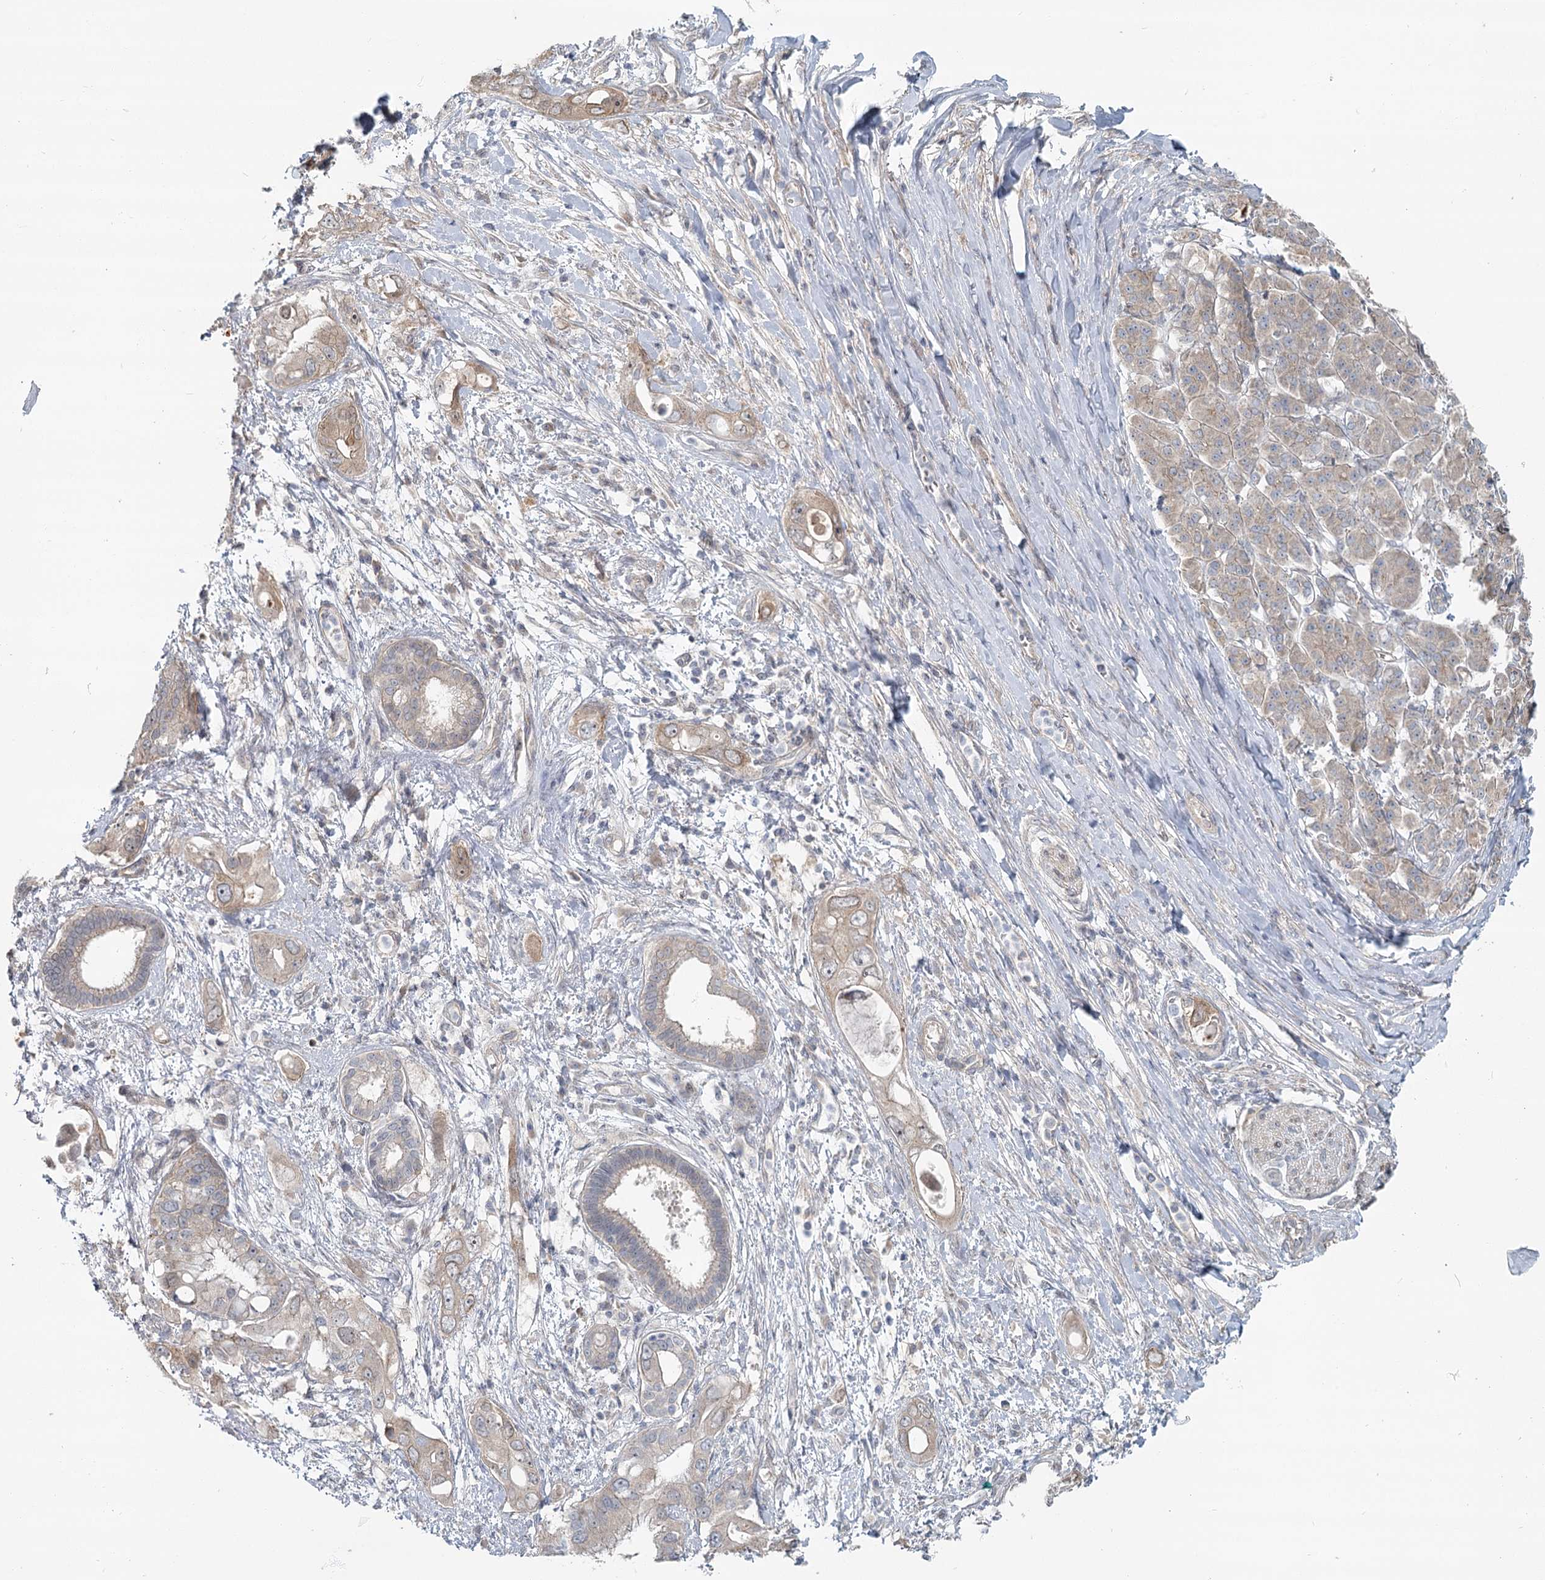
{"staining": {"intensity": "negative", "quantity": "none", "location": "none"}, "tissue": "pancreatic cancer", "cell_type": "Tumor cells", "image_type": "cancer", "snomed": [{"axis": "morphology", "description": "Inflammation, NOS"}, {"axis": "morphology", "description": "Adenocarcinoma, NOS"}, {"axis": "topography", "description": "Pancreas"}], "caption": "Immunohistochemistry (IHC) of pancreatic cancer (adenocarcinoma) demonstrates no positivity in tumor cells. (Brightfield microscopy of DAB (3,3'-diaminobenzidine) IHC at high magnification).", "gene": "SPINK13", "patient": {"sex": "female", "age": 56}}